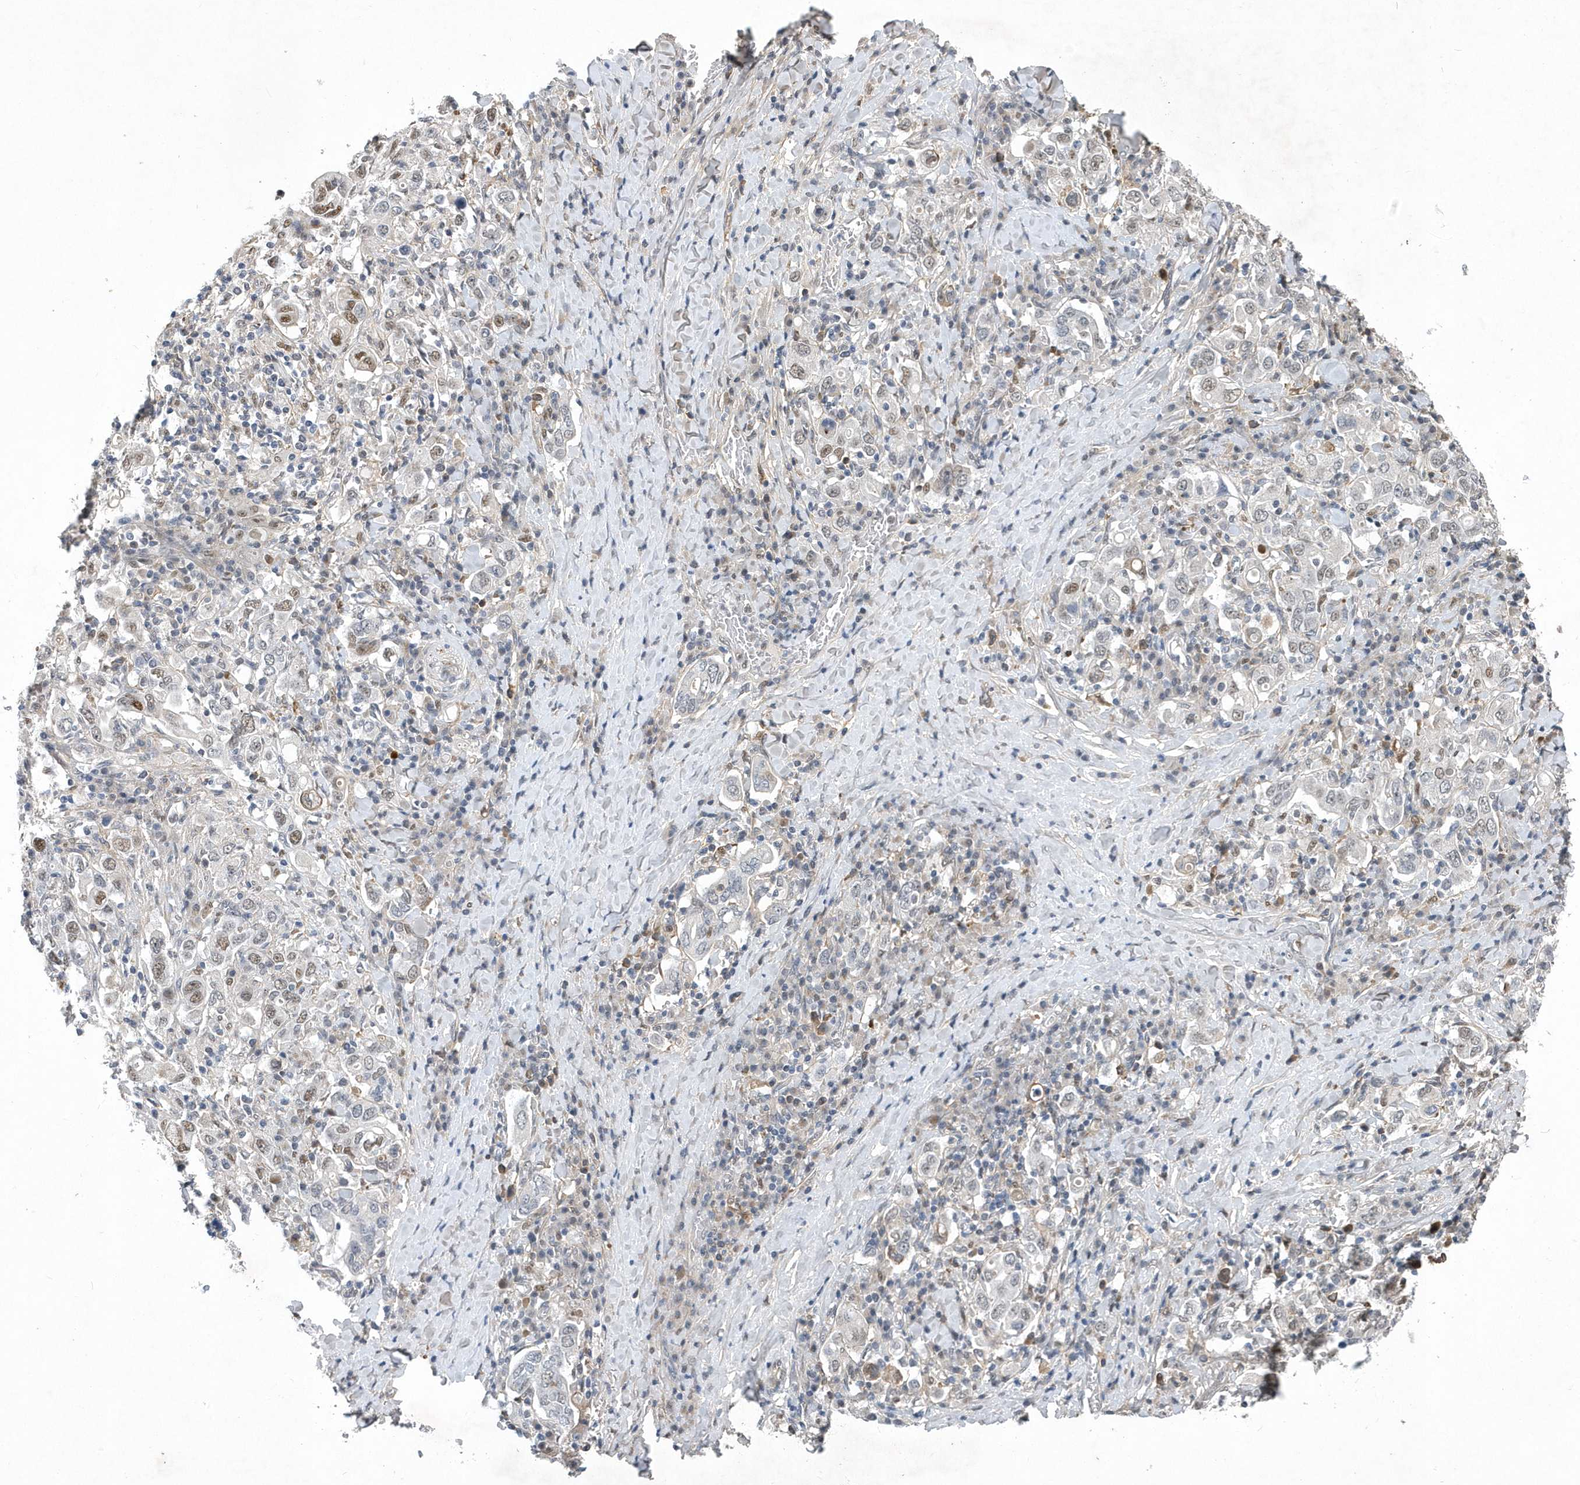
{"staining": {"intensity": "negative", "quantity": "none", "location": "none"}, "tissue": "stomach cancer", "cell_type": "Tumor cells", "image_type": "cancer", "snomed": [{"axis": "morphology", "description": "Adenocarcinoma, NOS"}, {"axis": "topography", "description": "Stomach, upper"}], "caption": "This image is of stomach adenocarcinoma stained with immunohistochemistry to label a protein in brown with the nuclei are counter-stained blue. There is no positivity in tumor cells.", "gene": "FAM217A", "patient": {"sex": "male", "age": 62}}